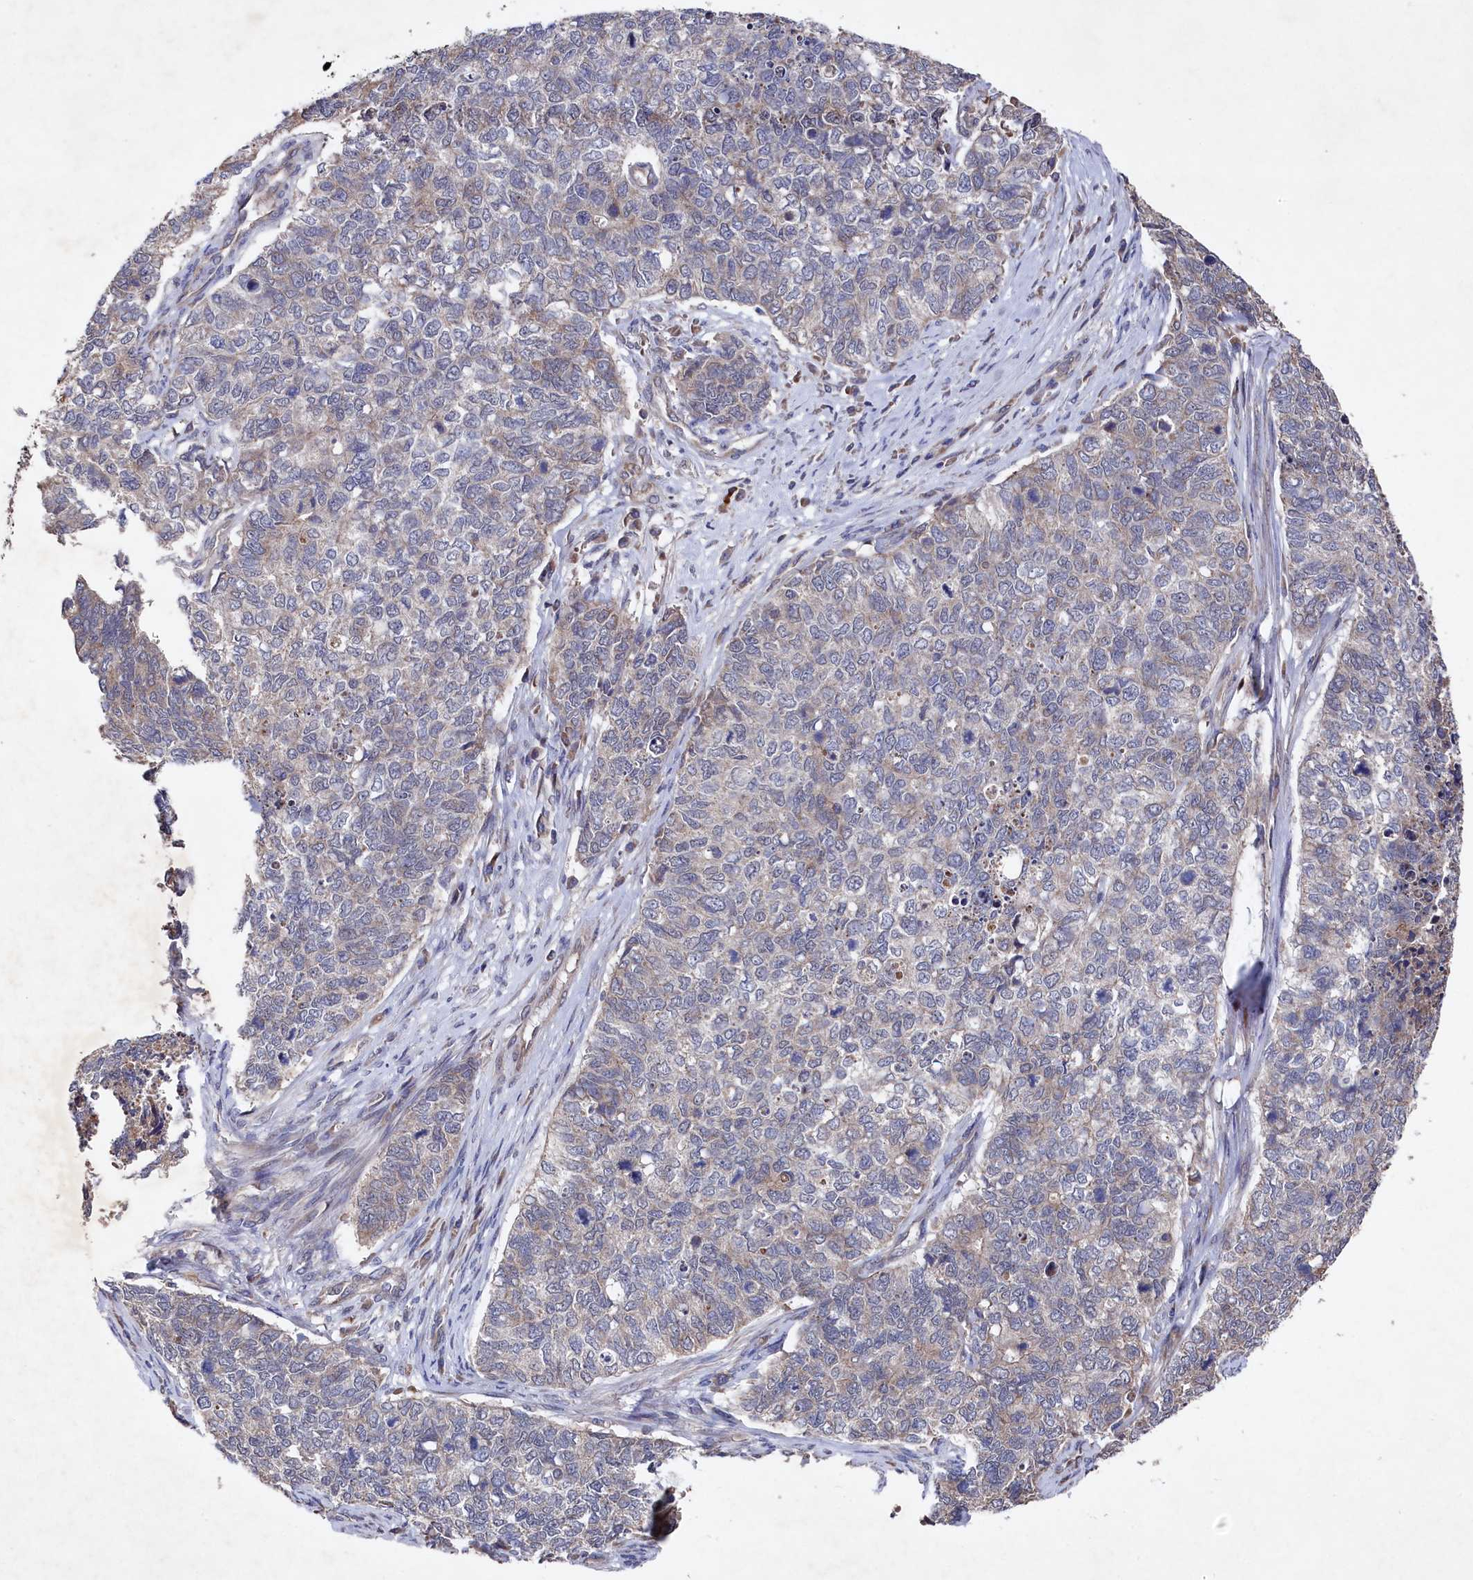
{"staining": {"intensity": "negative", "quantity": "none", "location": "none"}, "tissue": "cervical cancer", "cell_type": "Tumor cells", "image_type": "cancer", "snomed": [{"axis": "morphology", "description": "Squamous cell carcinoma, NOS"}, {"axis": "topography", "description": "Cervix"}], "caption": "This is an IHC image of cervical cancer. There is no expression in tumor cells.", "gene": "SUPV3L1", "patient": {"sex": "female", "age": 63}}